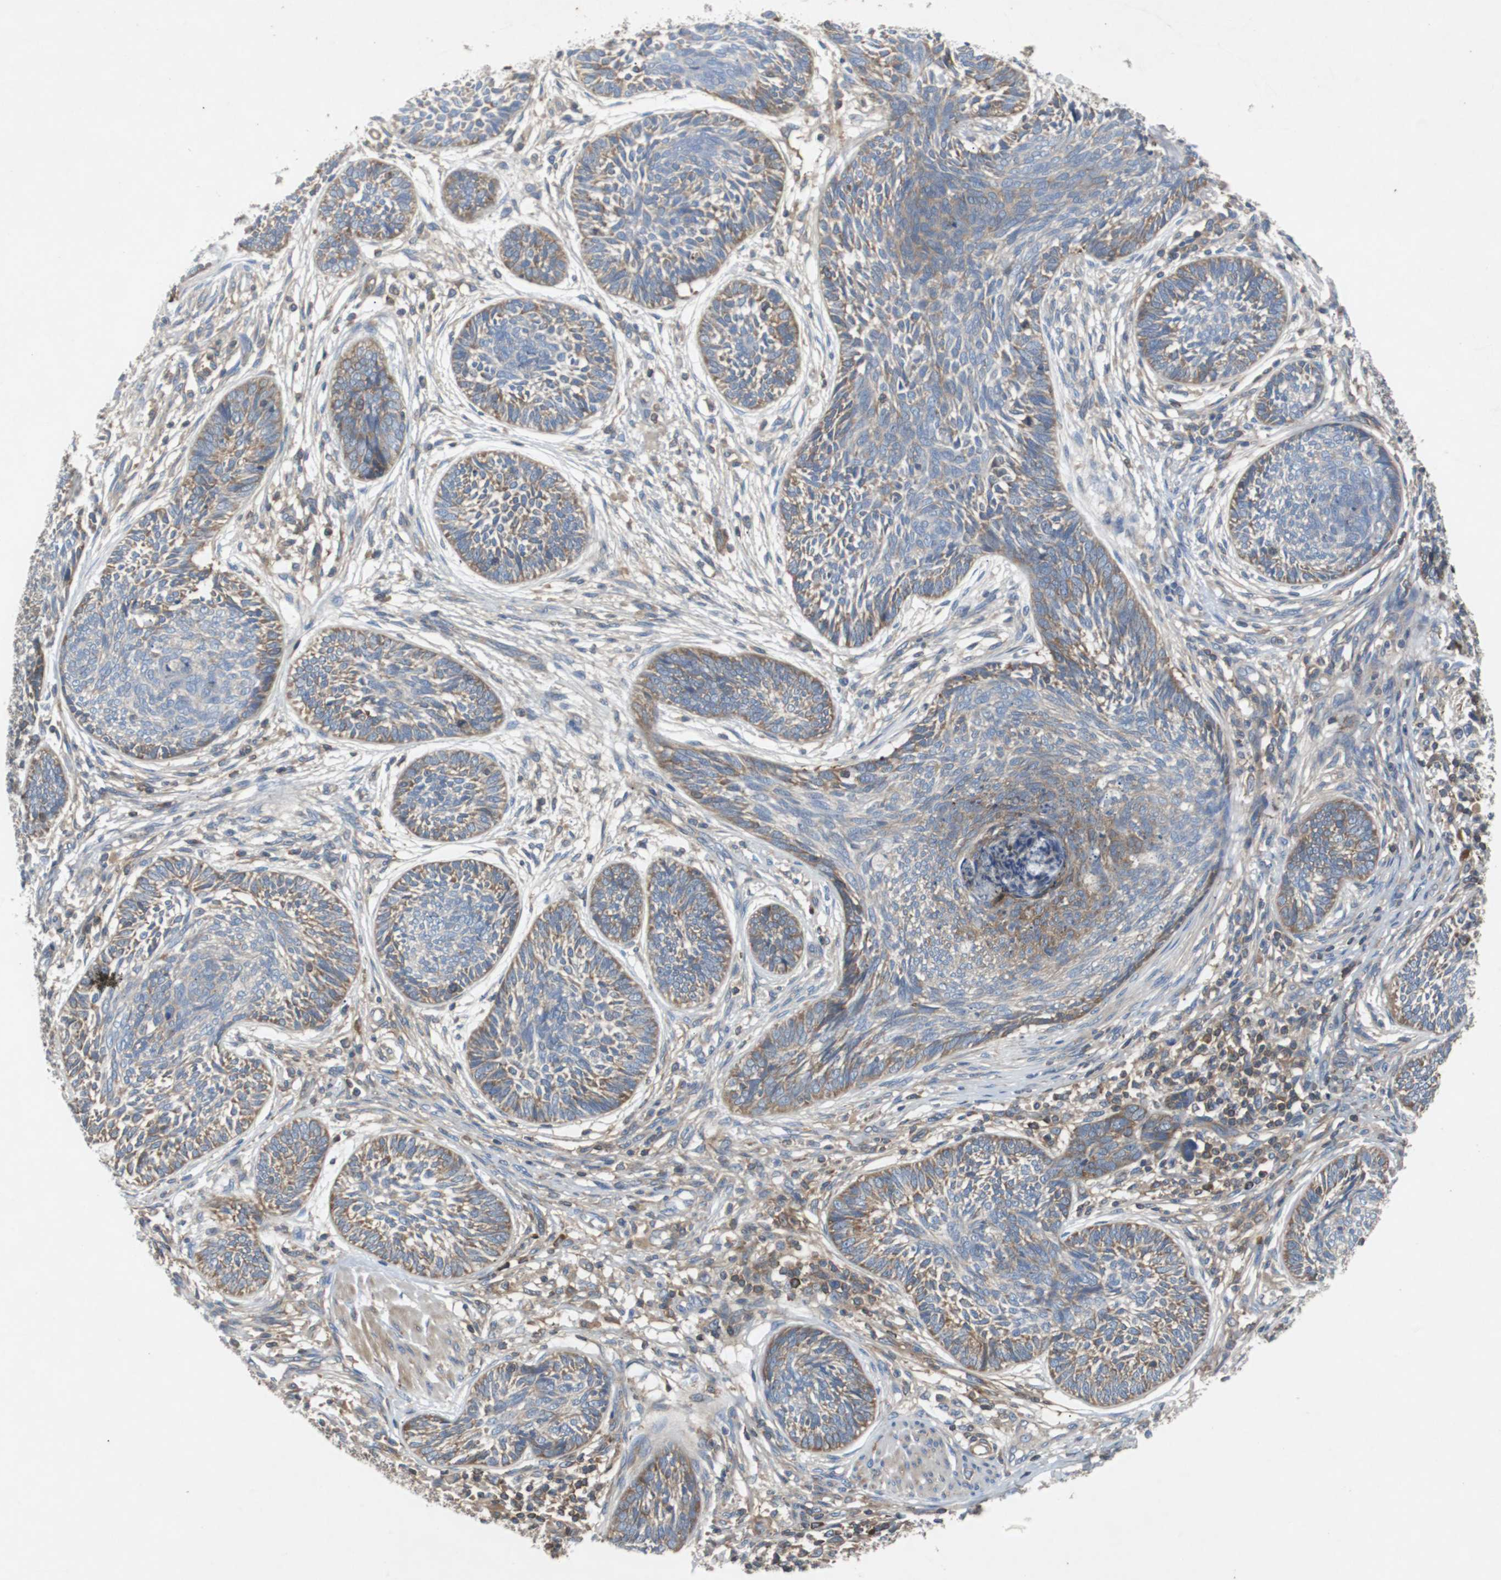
{"staining": {"intensity": "weak", "quantity": "25%-75%", "location": "cytoplasmic/membranous"}, "tissue": "skin cancer", "cell_type": "Tumor cells", "image_type": "cancer", "snomed": [{"axis": "morphology", "description": "Papilloma, NOS"}, {"axis": "morphology", "description": "Basal cell carcinoma"}, {"axis": "topography", "description": "Skin"}], "caption": "Immunohistochemical staining of human skin papilloma displays weak cytoplasmic/membranous protein expression in approximately 25%-75% of tumor cells. (DAB (3,3'-diaminobenzidine) IHC, brown staining for protein, blue staining for nuclei).", "gene": "GYS1", "patient": {"sex": "male", "age": 87}}